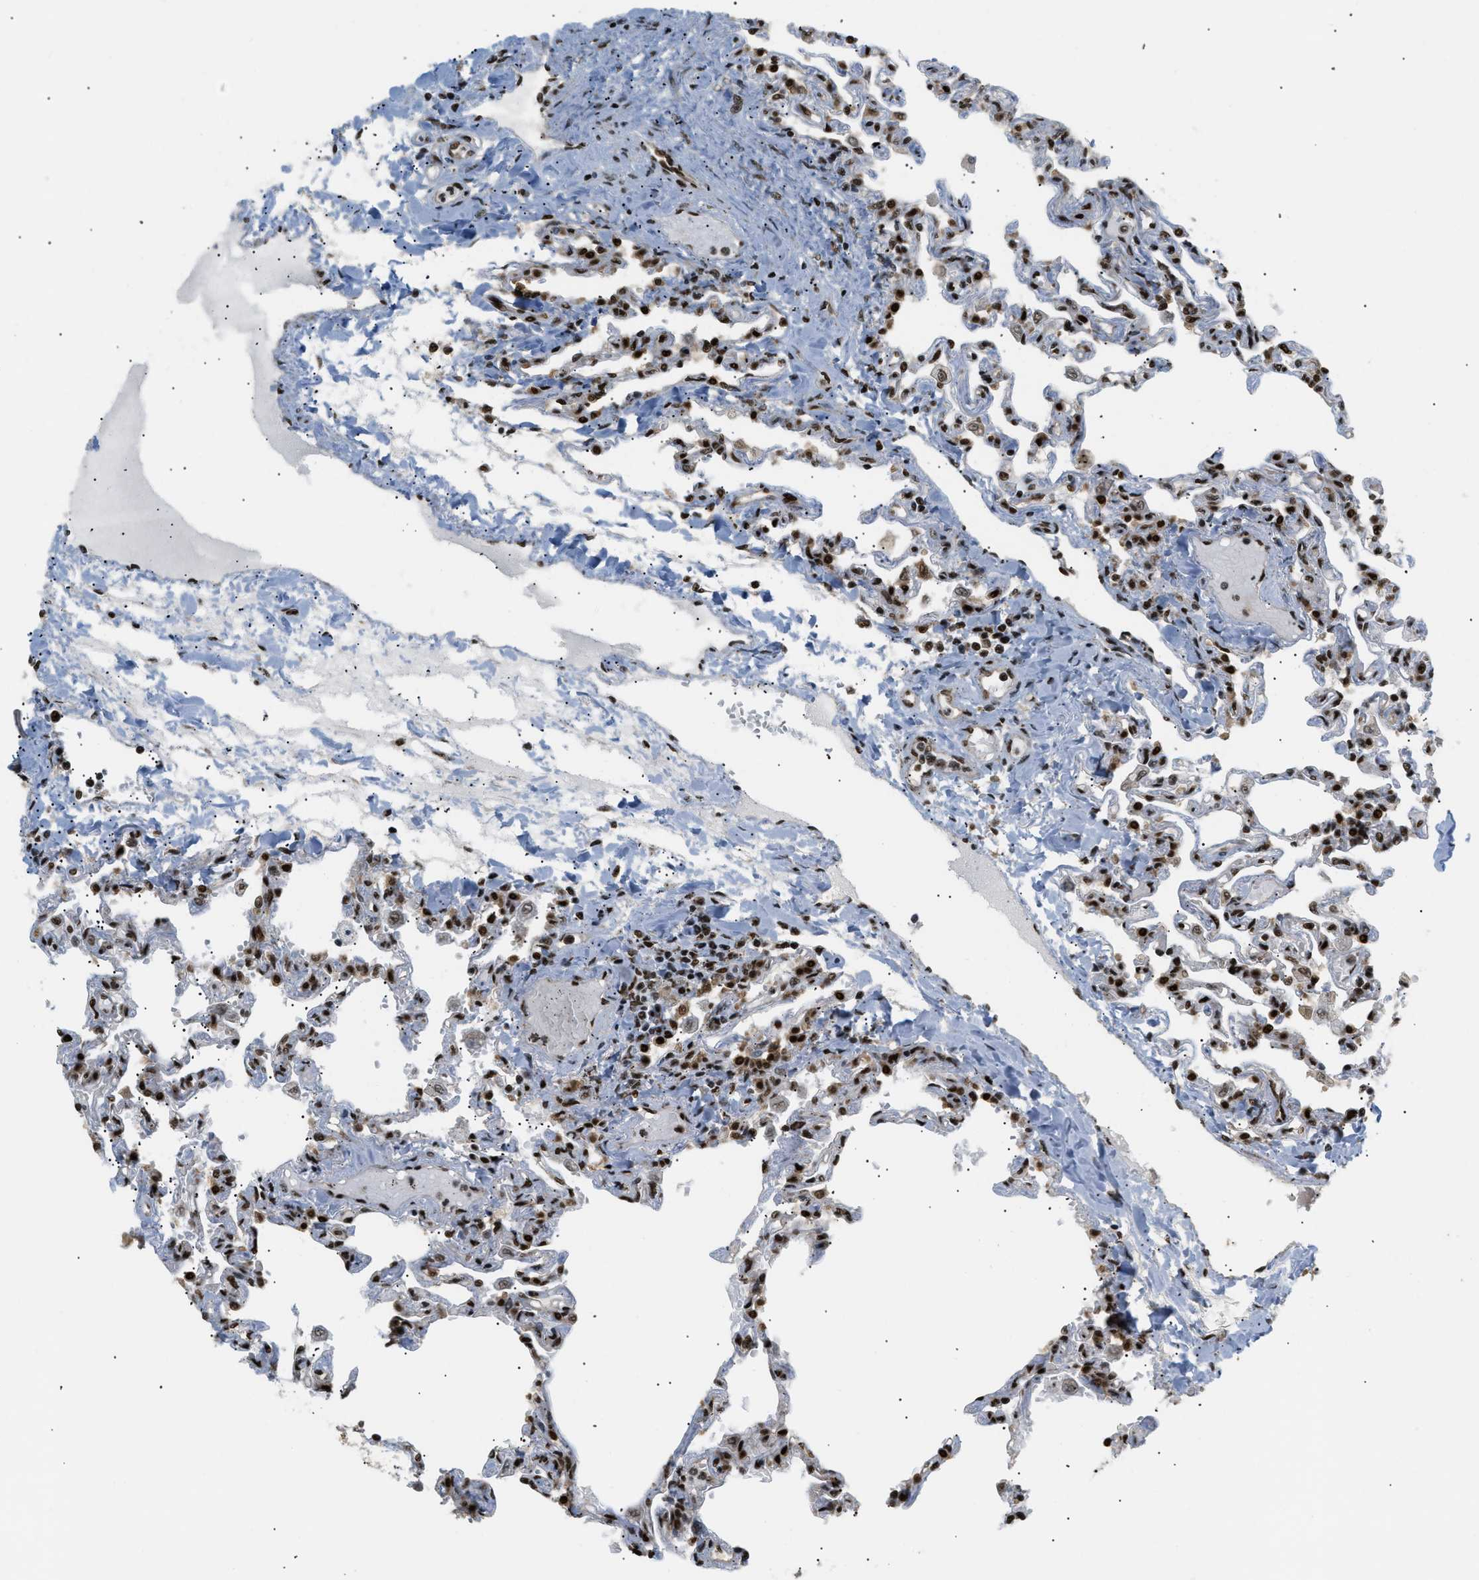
{"staining": {"intensity": "strong", "quantity": ">75%", "location": "nuclear"}, "tissue": "lung", "cell_type": "Alveolar cells", "image_type": "normal", "snomed": [{"axis": "morphology", "description": "Normal tissue, NOS"}, {"axis": "topography", "description": "Lung"}], "caption": "Protein expression analysis of normal lung demonstrates strong nuclear expression in about >75% of alveolar cells. (DAB (3,3'-diaminobenzidine) = brown stain, brightfield microscopy at high magnification).", "gene": "RBM5", "patient": {"sex": "male", "age": 21}}